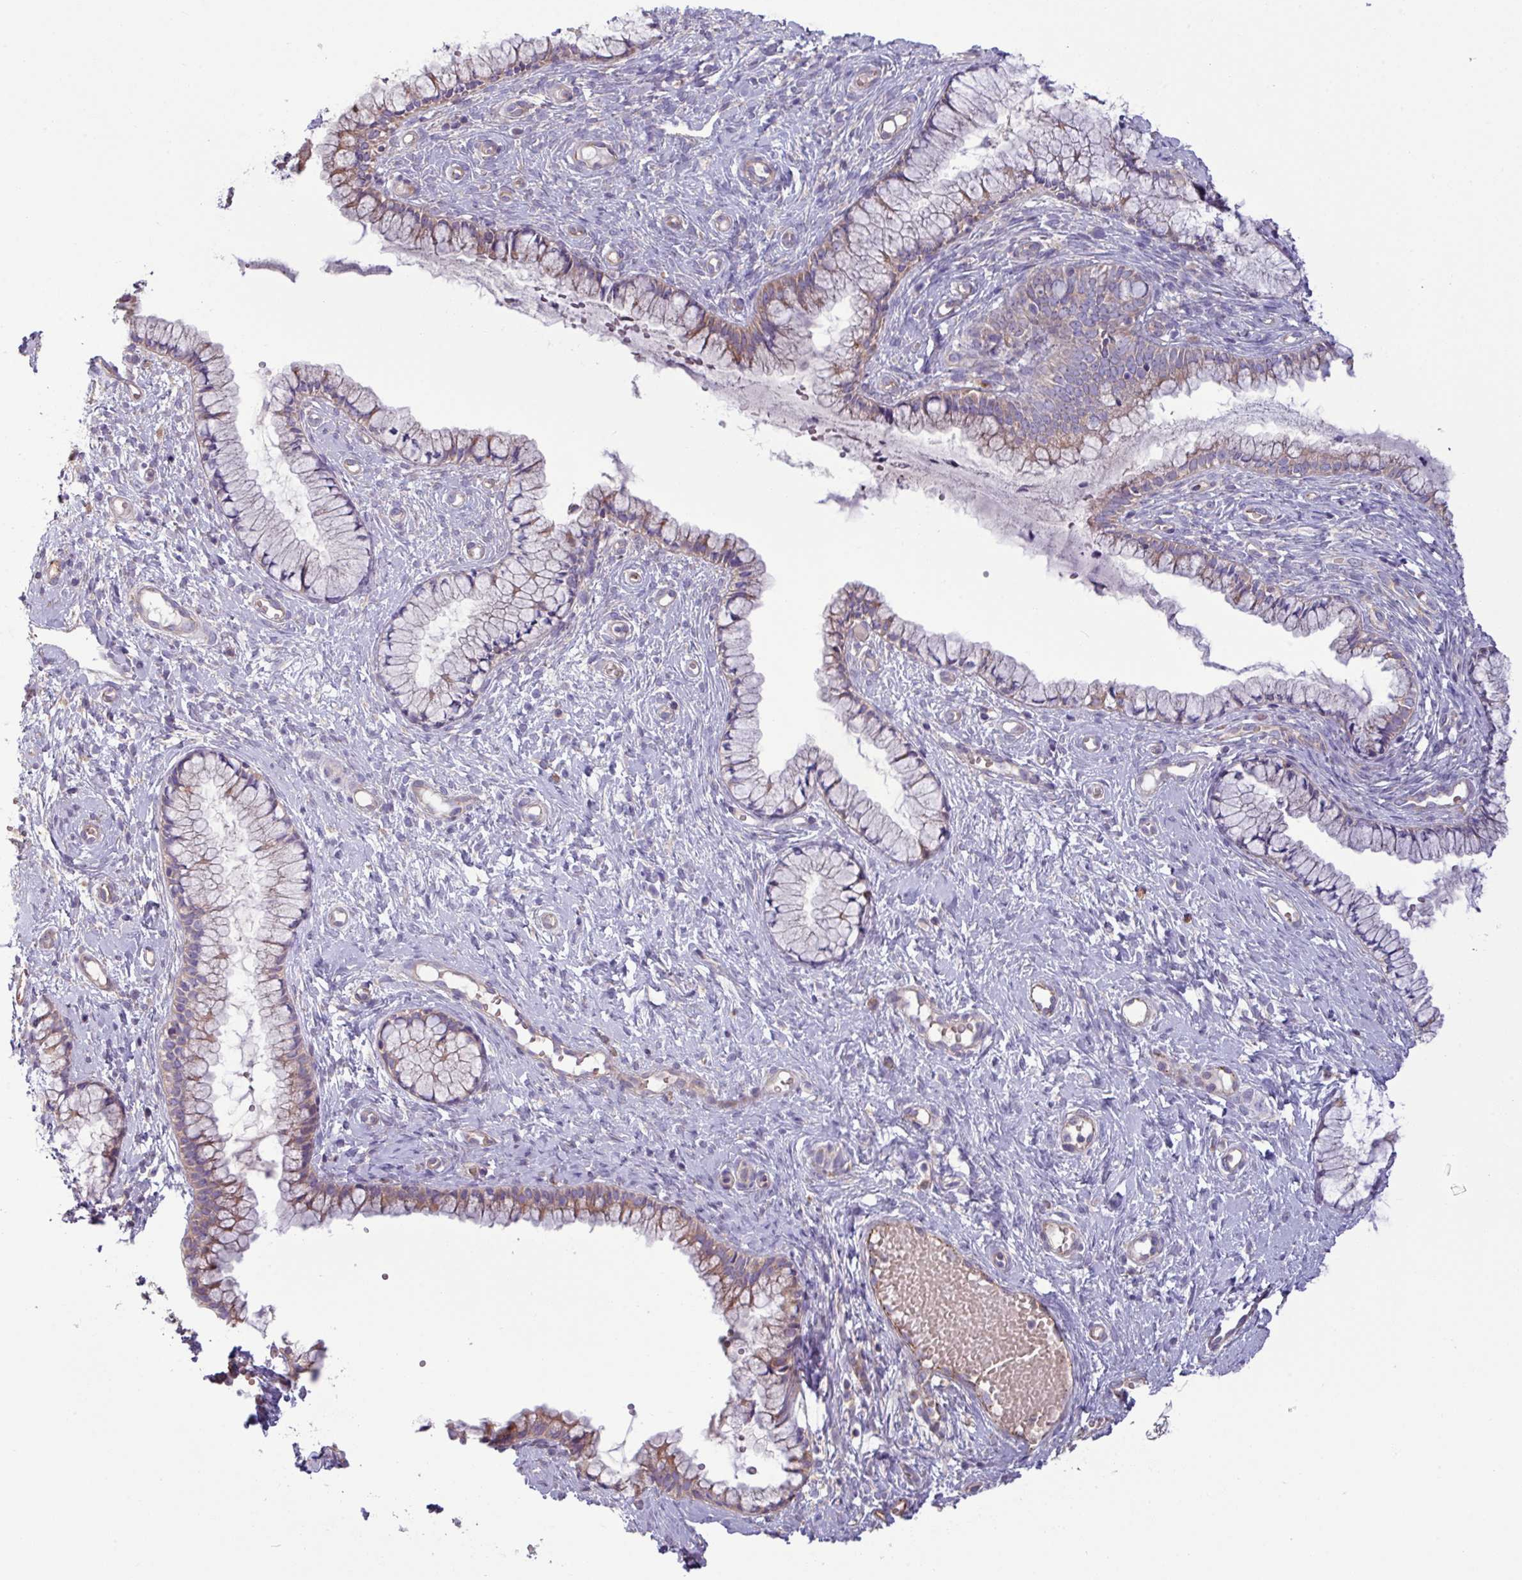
{"staining": {"intensity": "moderate", "quantity": "25%-75%", "location": "cytoplasmic/membranous"}, "tissue": "cervix", "cell_type": "Glandular cells", "image_type": "normal", "snomed": [{"axis": "morphology", "description": "Normal tissue, NOS"}, {"axis": "topography", "description": "Cervix"}], "caption": "This photomicrograph reveals immunohistochemistry (IHC) staining of normal human cervix, with medium moderate cytoplasmic/membranous staining in about 25%-75% of glandular cells.", "gene": "PPM1J", "patient": {"sex": "female", "age": 36}}